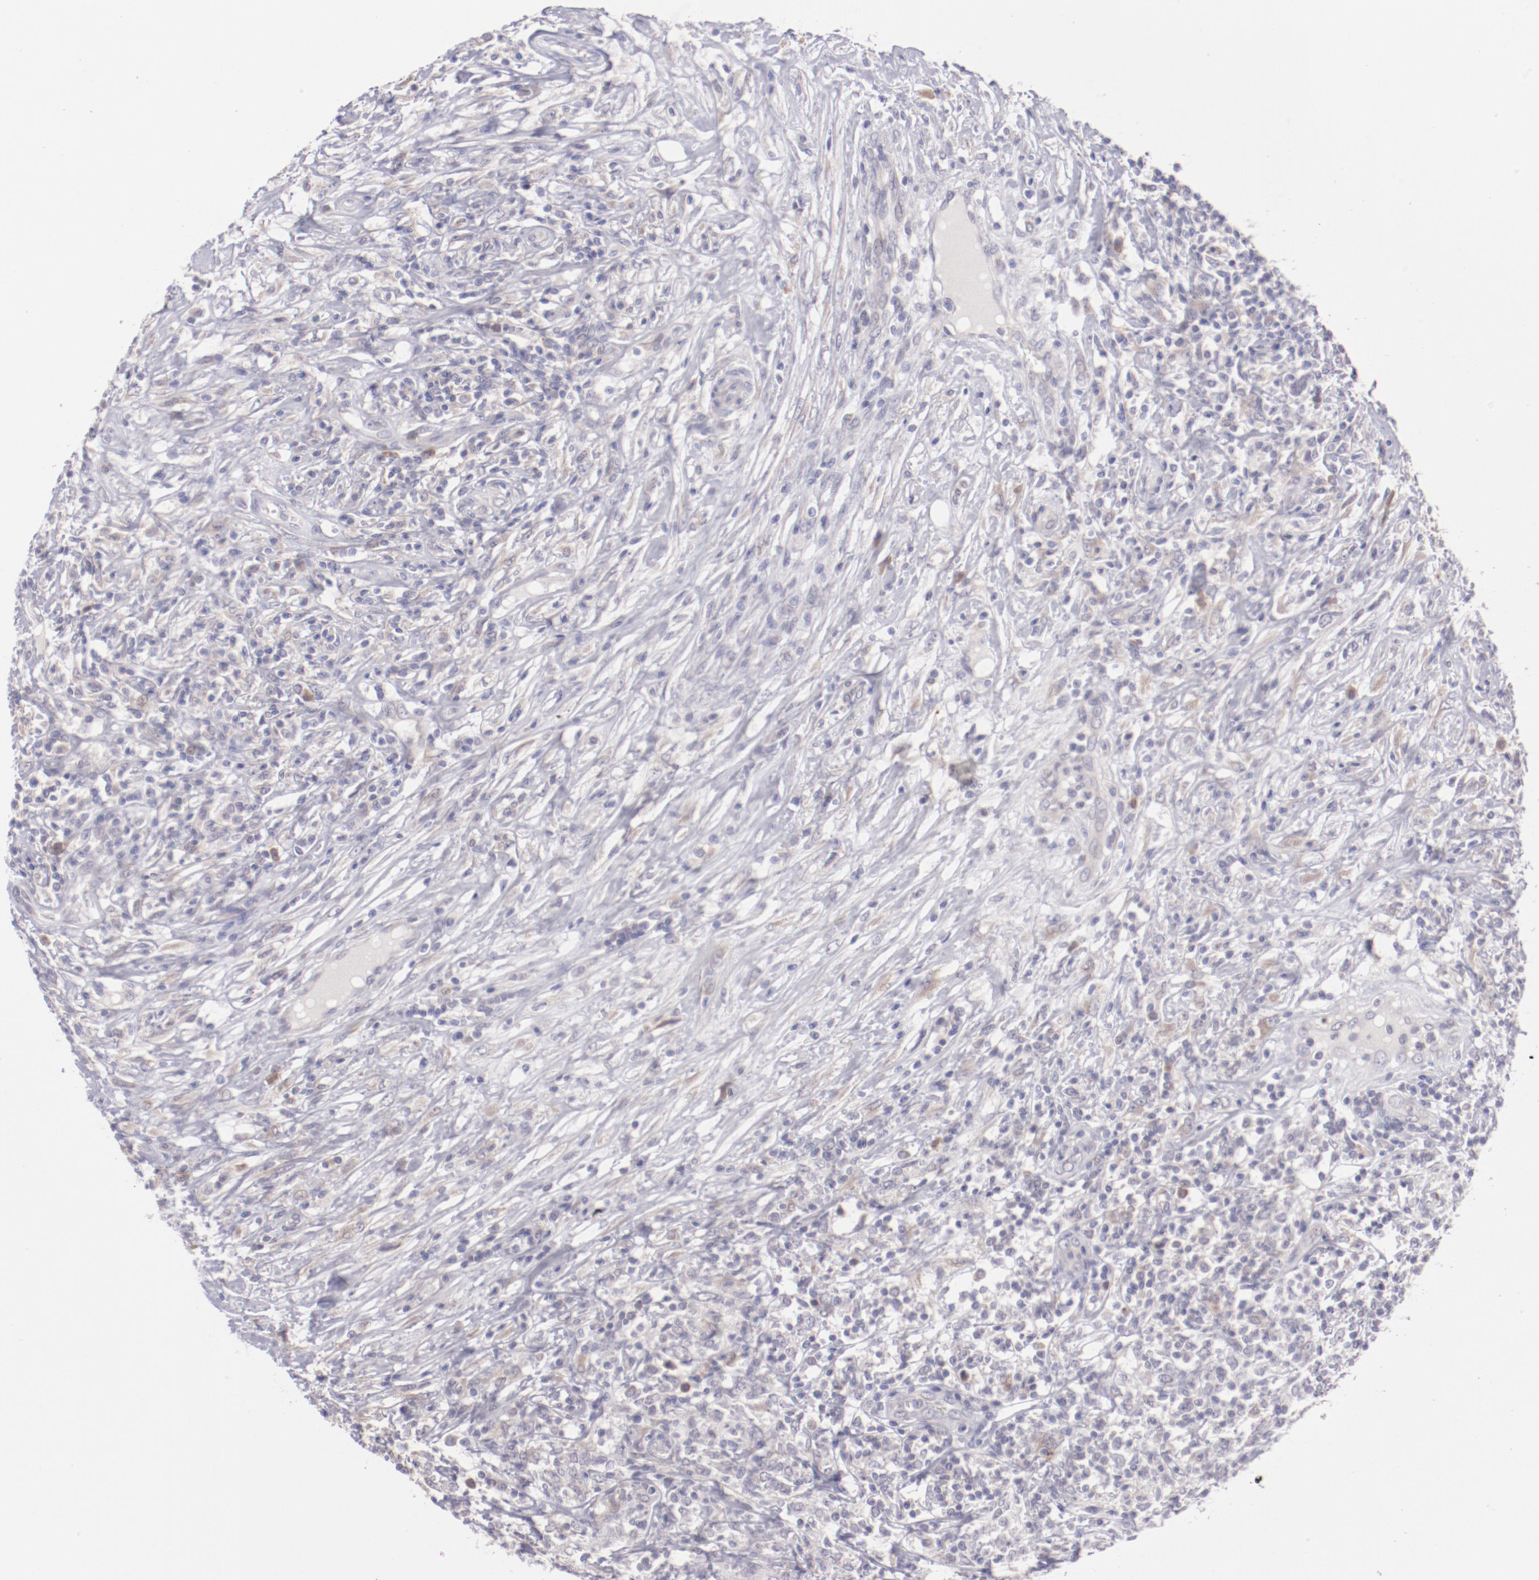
{"staining": {"intensity": "negative", "quantity": "none", "location": "none"}, "tissue": "lymphoma", "cell_type": "Tumor cells", "image_type": "cancer", "snomed": [{"axis": "morphology", "description": "Malignant lymphoma, non-Hodgkin's type, High grade"}, {"axis": "topography", "description": "Lymph node"}], "caption": "High magnification brightfield microscopy of malignant lymphoma, non-Hodgkin's type (high-grade) stained with DAB (3,3'-diaminobenzidine) (brown) and counterstained with hematoxylin (blue): tumor cells show no significant positivity.", "gene": "TRAF3", "patient": {"sex": "female", "age": 84}}